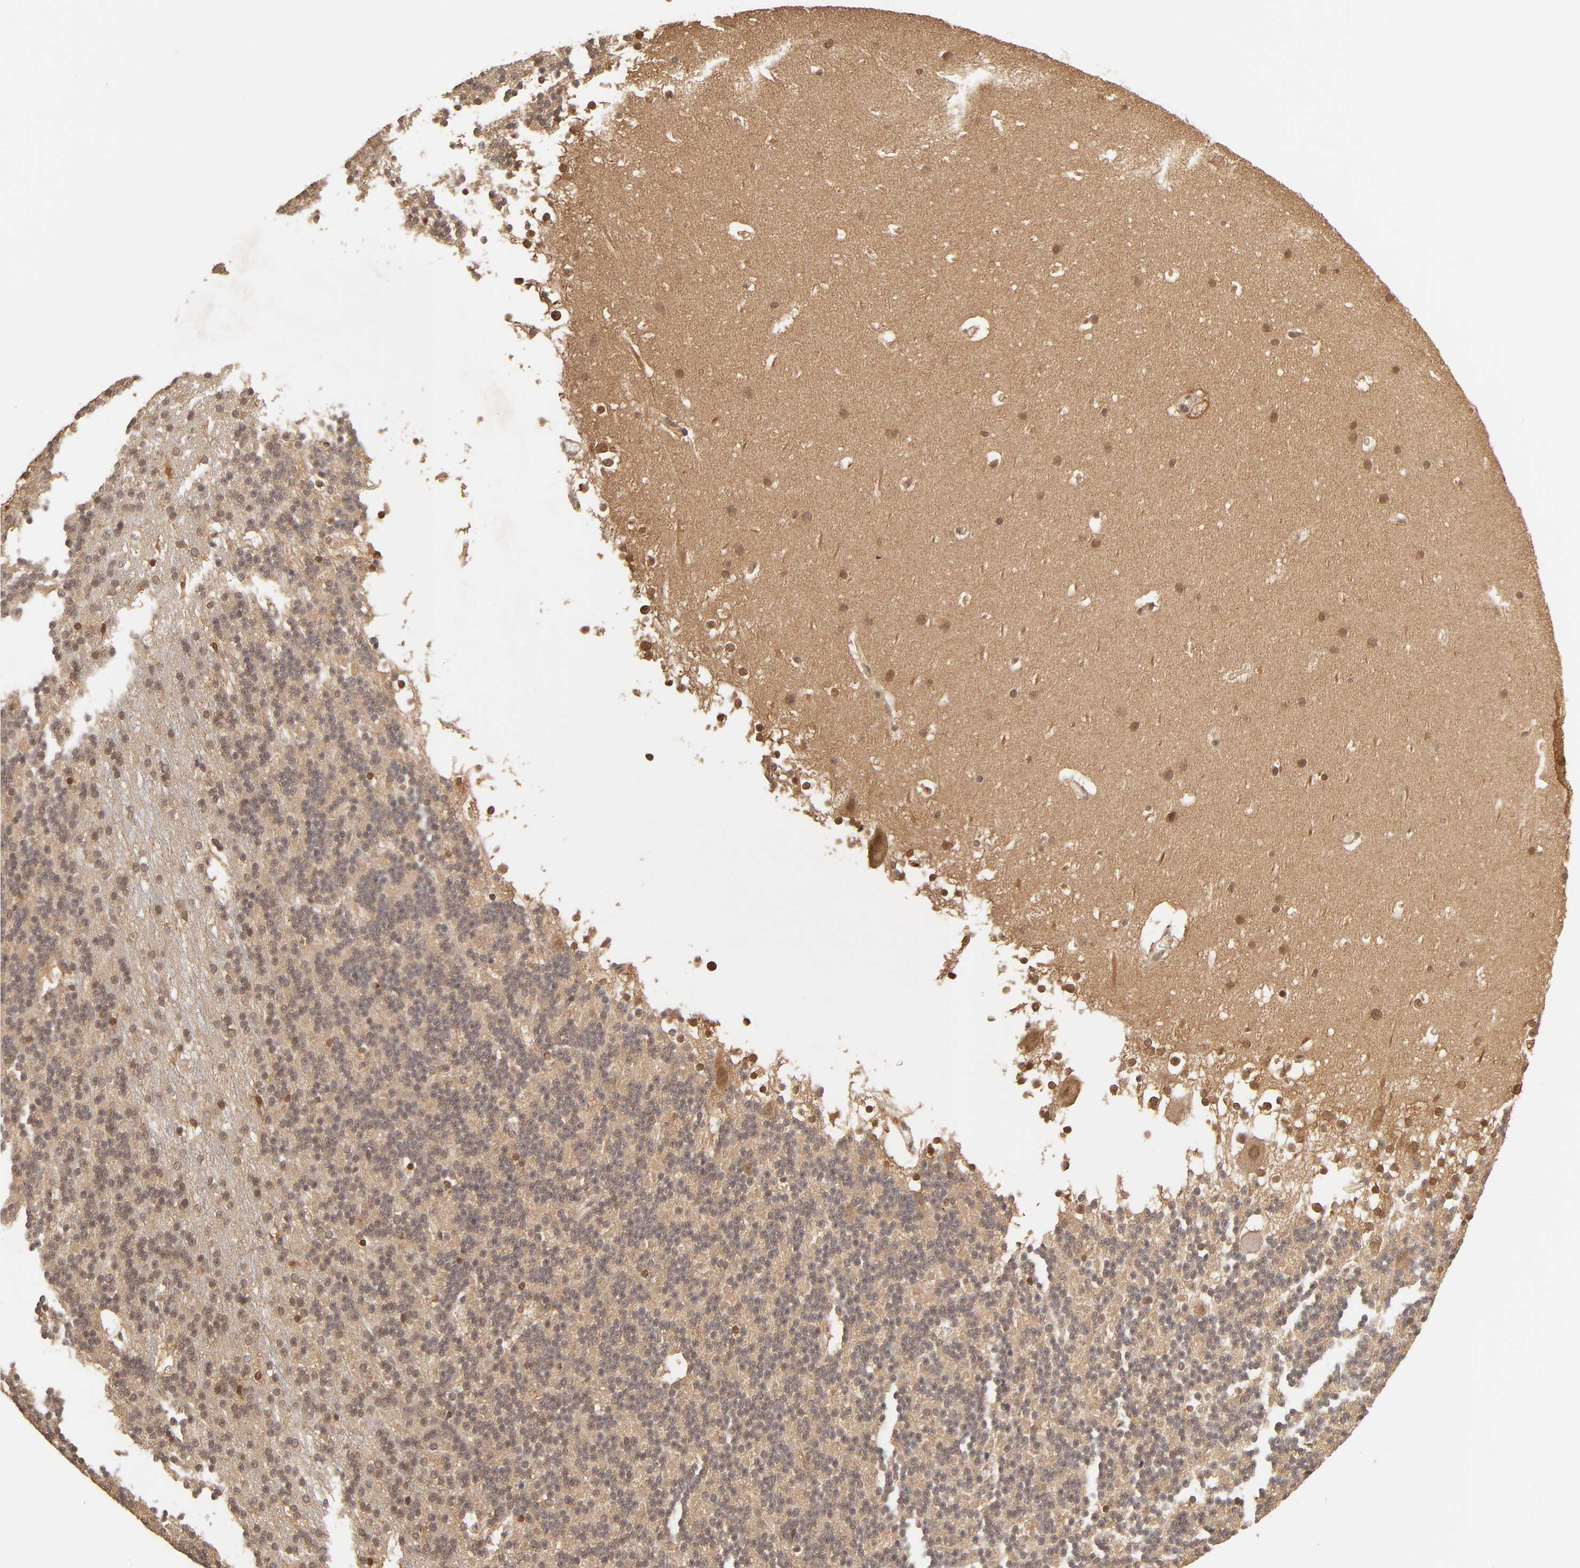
{"staining": {"intensity": "weak", "quantity": "25%-75%", "location": "cytoplasmic/membranous,nuclear"}, "tissue": "cerebellum", "cell_type": "Cells in granular layer", "image_type": "normal", "snomed": [{"axis": "morphology", "description": "Normal tissue, NOS"}, {"axis": "topography", "description": "Cerebellum"}], "caption": "Immunohistochemical staining of unremarkable human cerebellum exhibits low levels of weak cytoplasmic/membranous,nuclear staining in about 25%-75% of cells in granular layer. Immunohistochemistry stains the protein in brown and the nuclei are stained blue.", "gene": "MAPK1", "patient": {"sex": "female", "age": 19}}